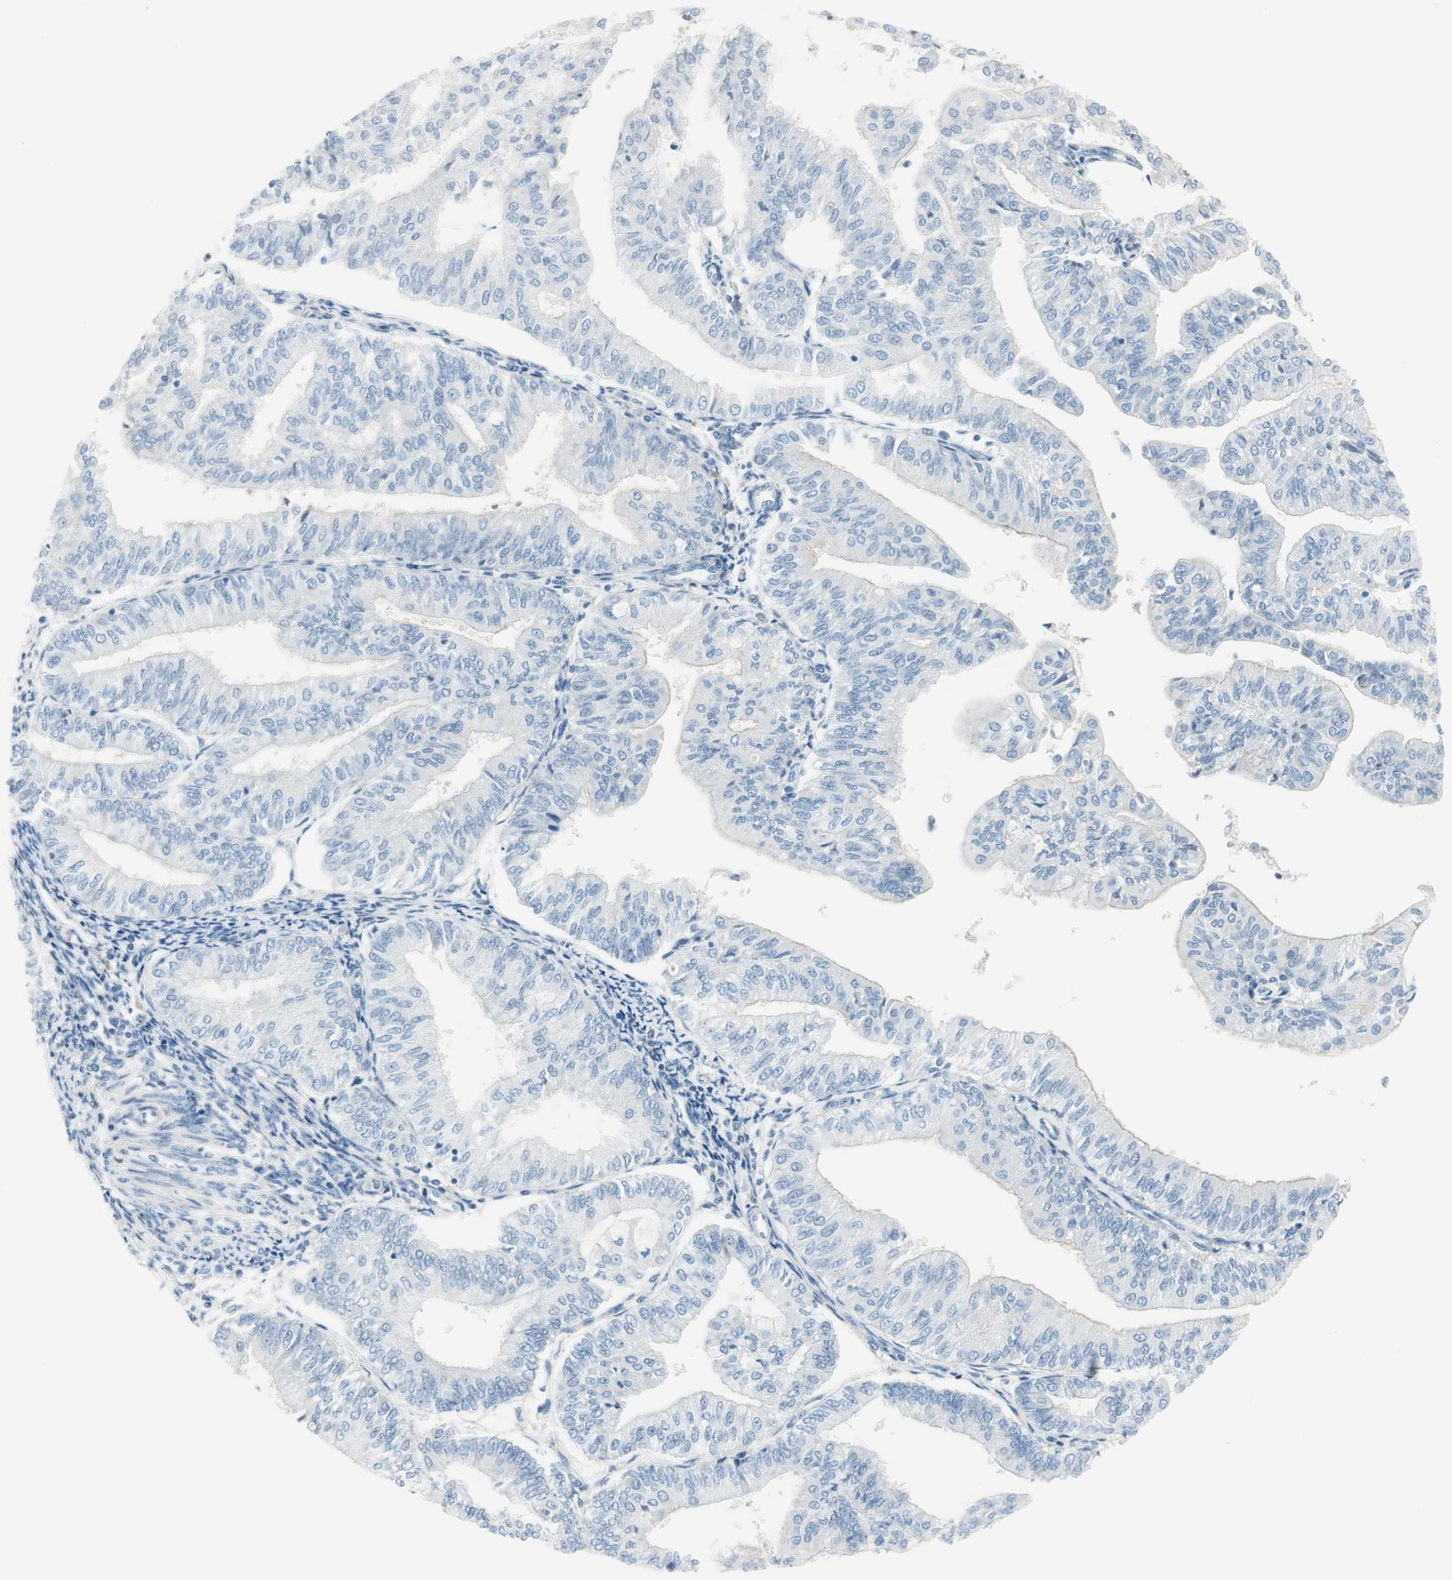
{"staining": {"intensity": "negative", "quantity": "none", "location": "none"}, "tissue": "endometrial cancer", "cell_type": "Tumor cells", "image_type": "cancer", "snomed": [{"axis": "morphology", "description": "Adenocarcinoma, NOS"}, {"axis": "topography", "description": "Endometrium"}], "caption": "IHC photomicrograph of neoplastic tissue: human endometrial adenocarcinoma stained with DAB exhibits no significant protein positivity in tumor cells. (Immunohistochemistry, brightfield microscopy, high magnification).", "gene": "CACNA2D1", "patient": {"sex": "female", "age": 59}}